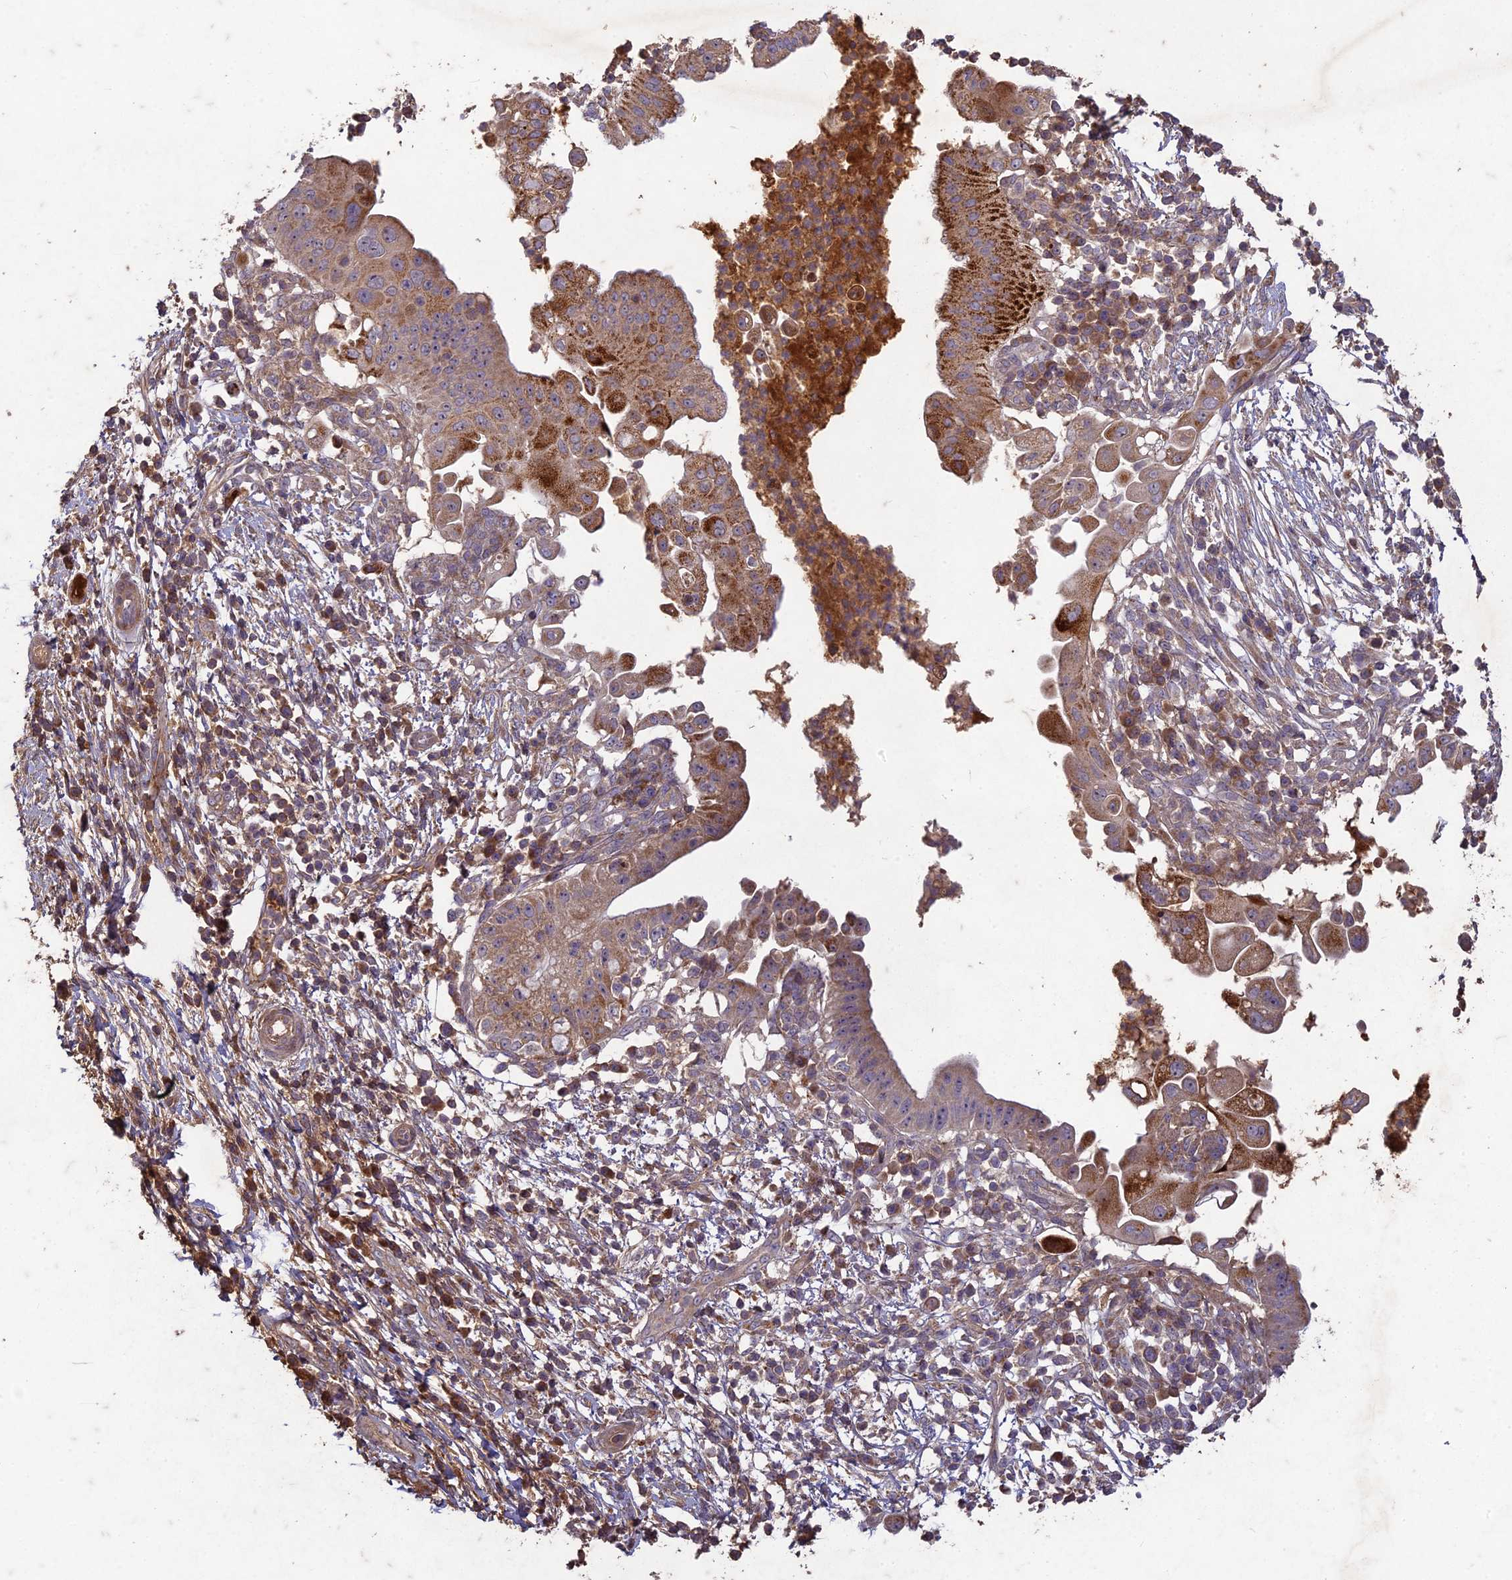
{"staining": {"intensity": "moderate", "quantity": ">75%", "location": "cytoplasmic/membranous"}, "tissue": "pancreatic cancer", "cell_type": "Tumor cells", "image_type": "cancer", "snomed": [{"axis": "morphology", "description": "Adenocarcinoma, NOS"}, {"axis": "topography", "description": "Pancreas"}], "caption": "Moderate cytoplasmic/membranous protein staining is appreciated in about >75% of tumor cells in adenocarcinoma (pancreatic). Nuclei are stained in blue.", "gene": "TCF25", "patient": {"sex": "male", "age": 68}}